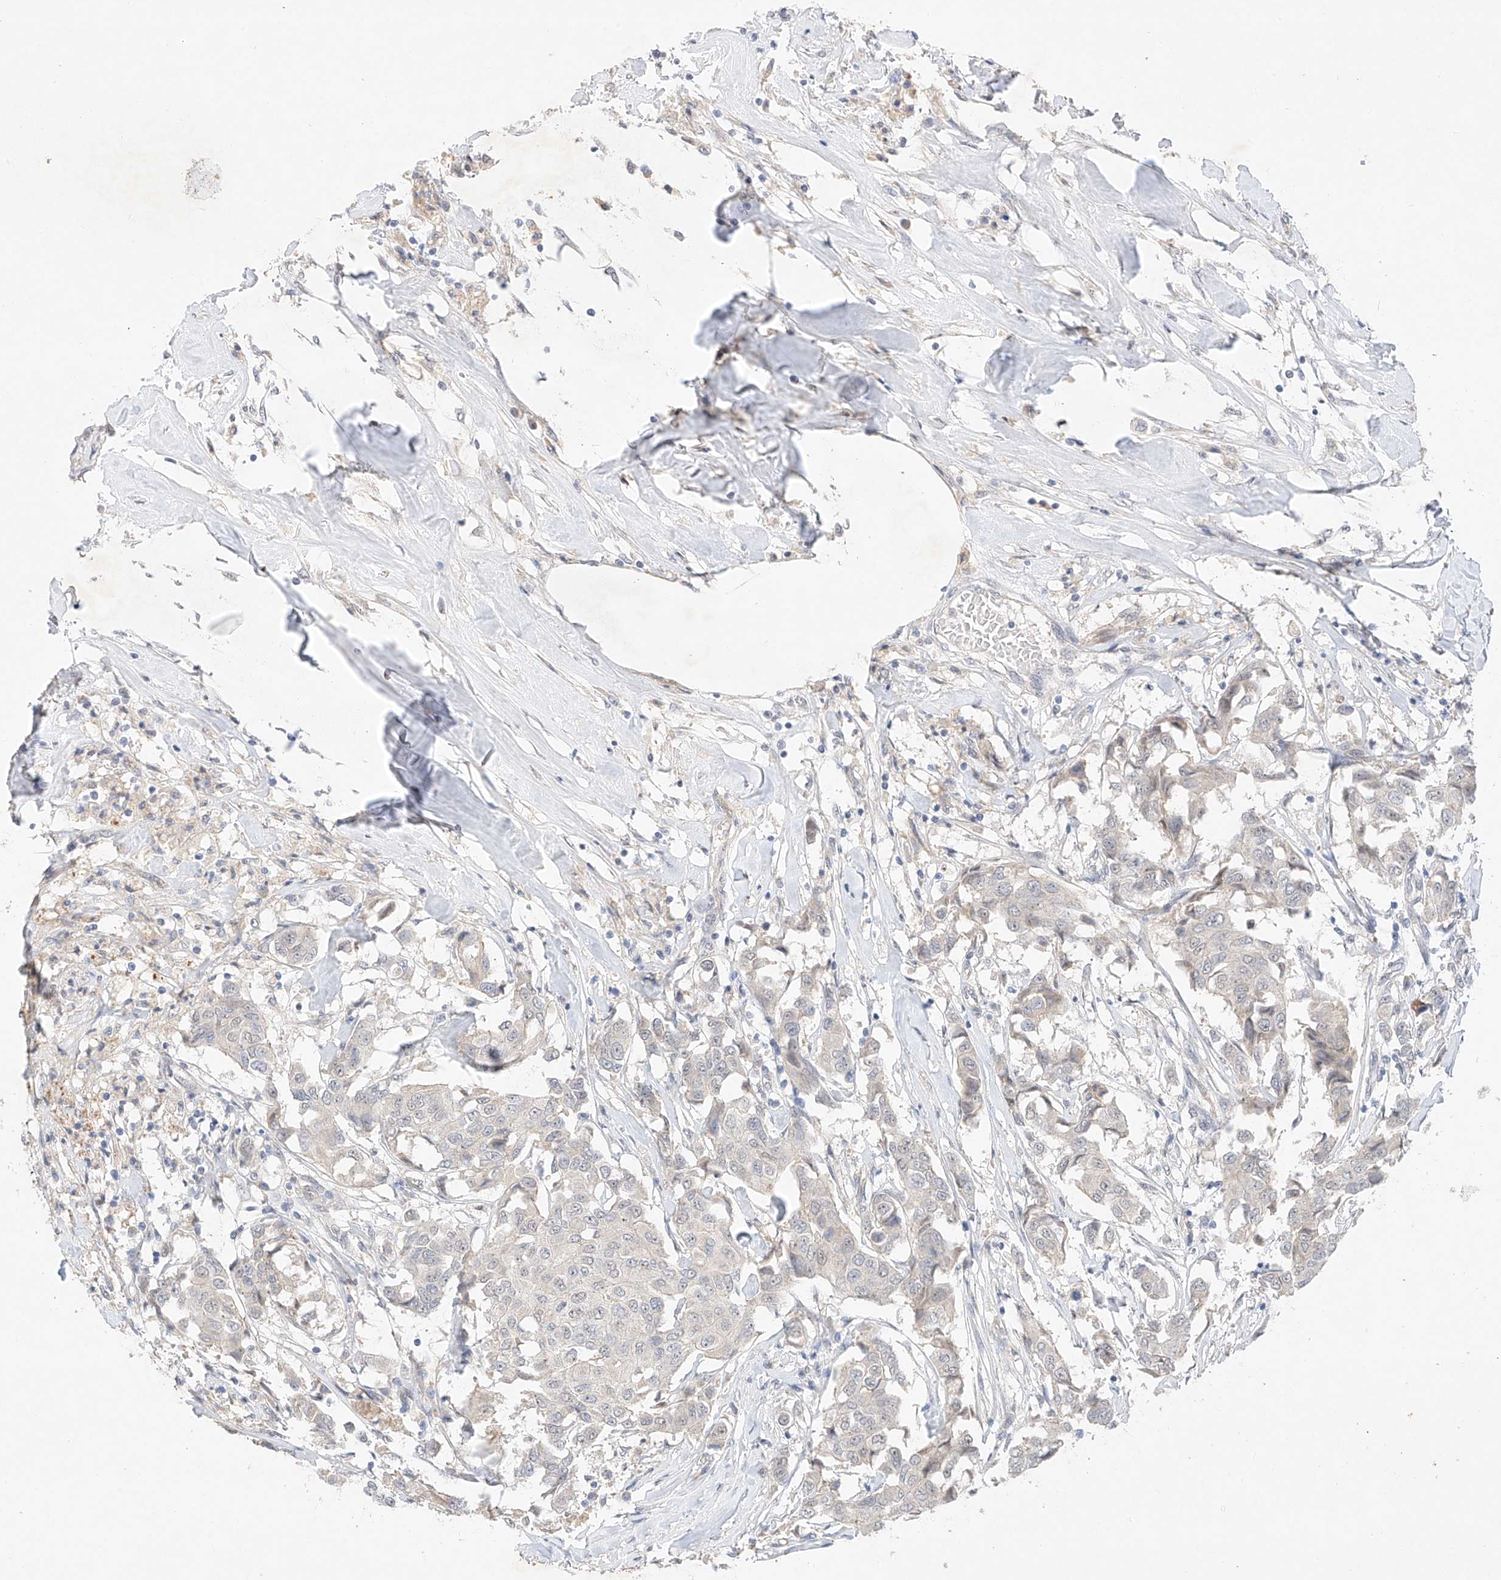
{"staining": {"intensity": "negative", "quantity": "none", "location": "none"}, "tissue": "breast cancer", "cell_type": "Tumor cells", "image_type": "cancer", "snomed": [{"axis": "morphology", "description": "Duct carcinoma"}, {"axis": "topography", "description": "Breast"}], "caption": "DAB (3,3'-diaminobenzidine) immunohistochemical staining of breast cancer exhibits no significant expression in tumor cells.", "gene": "IL22RA2", "patient": {"sex": "female", "age": 80}}